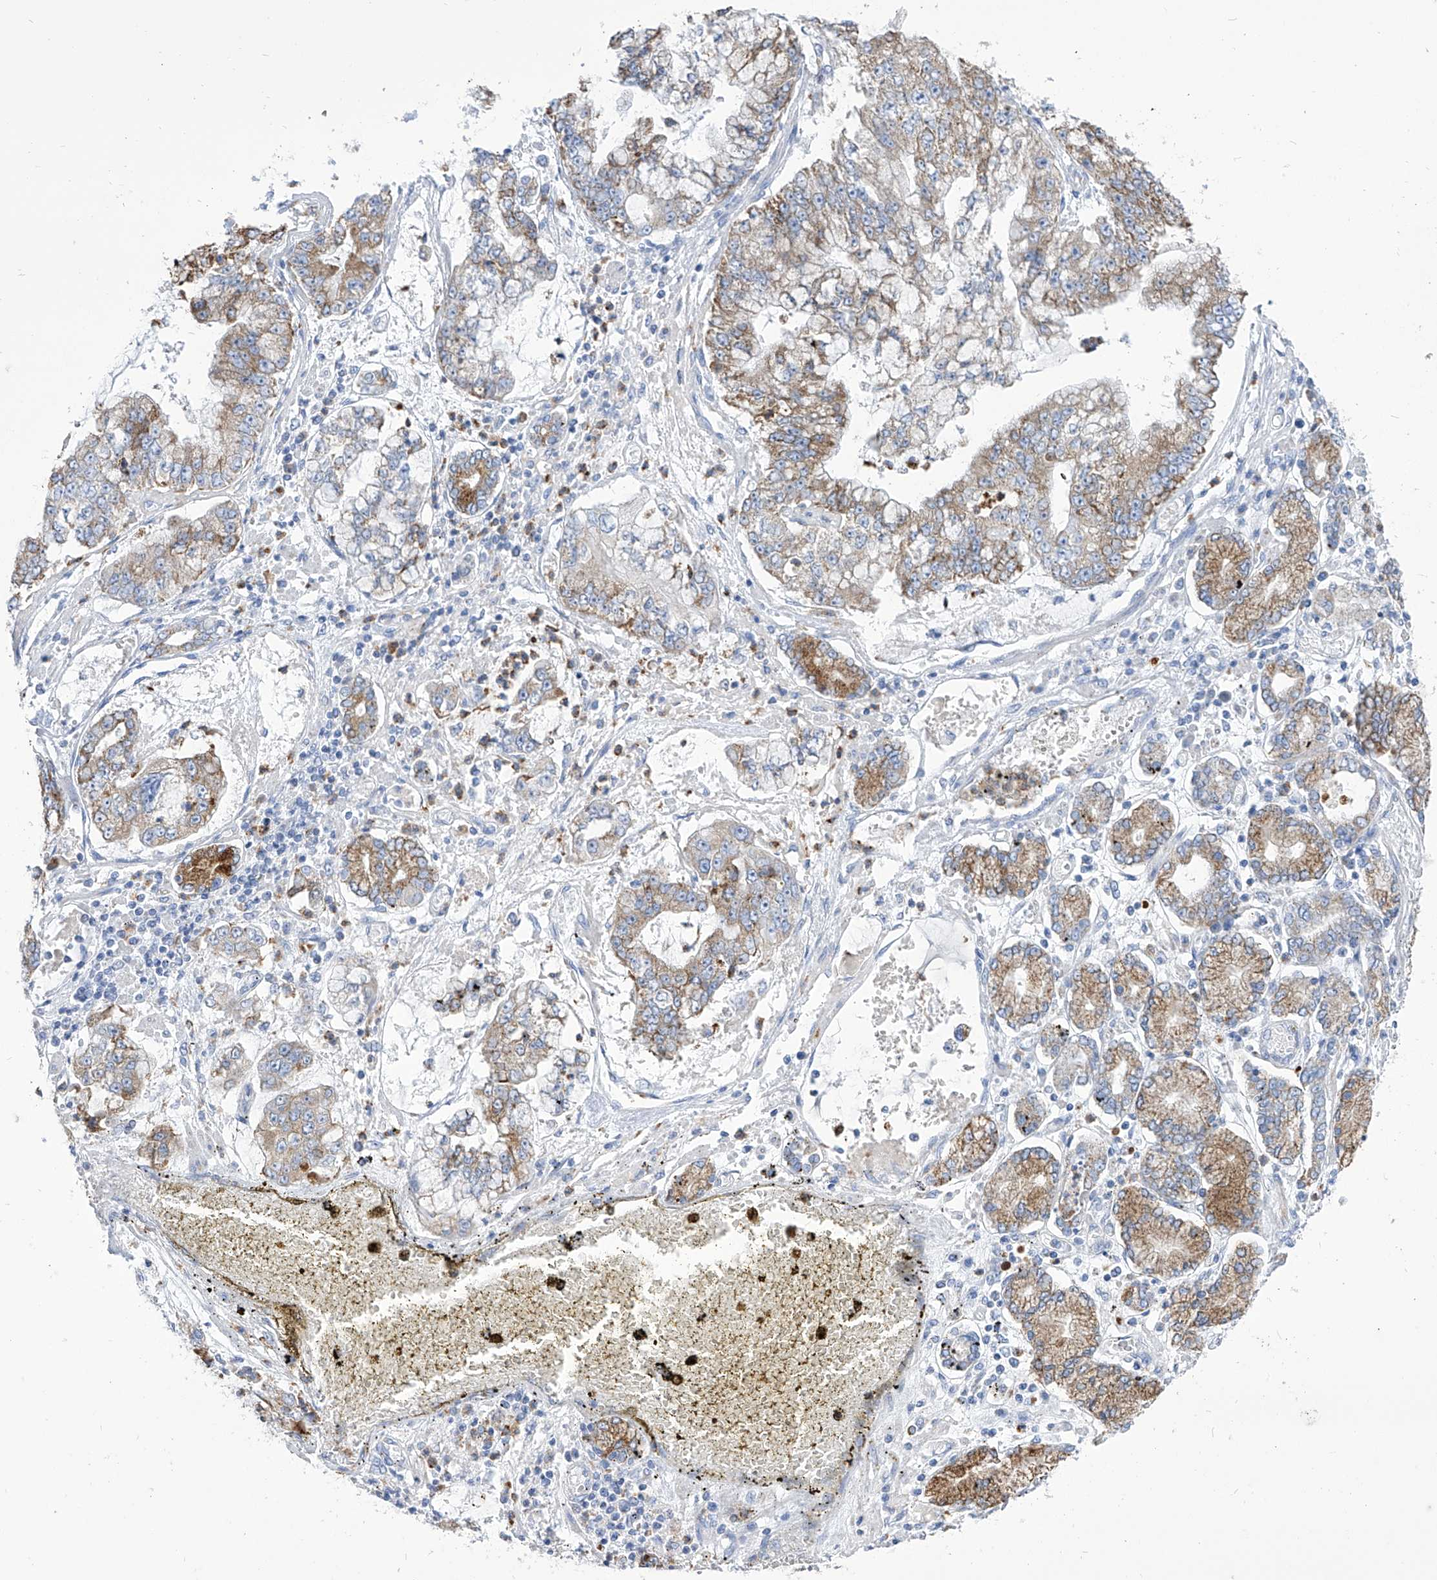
{"staining": {"intensity": "moderate", "quantity": "25%-75%", "location": "cytoplasmic/membranous"}, "tissue": "stomach cancer", "cell_type": "Tumor cells", "image_type": "cancer", "snomed": [{"axis": "morphology", "description": "Adenocarcinoma, NOS"}, {"axis": "topography", "description": "Stomach"}], "caption": "IHC of adenocarcinoma (stomach) demonstrates medium levels of moderate cytoplasmic/membranous positivity in about 25%-75% of tumor cells. Immunohistochemistry stains the protein in brown and the nuclei are stained blue.", "gene": "COQ3", "patient": {"sex": "male", "age": 76}}